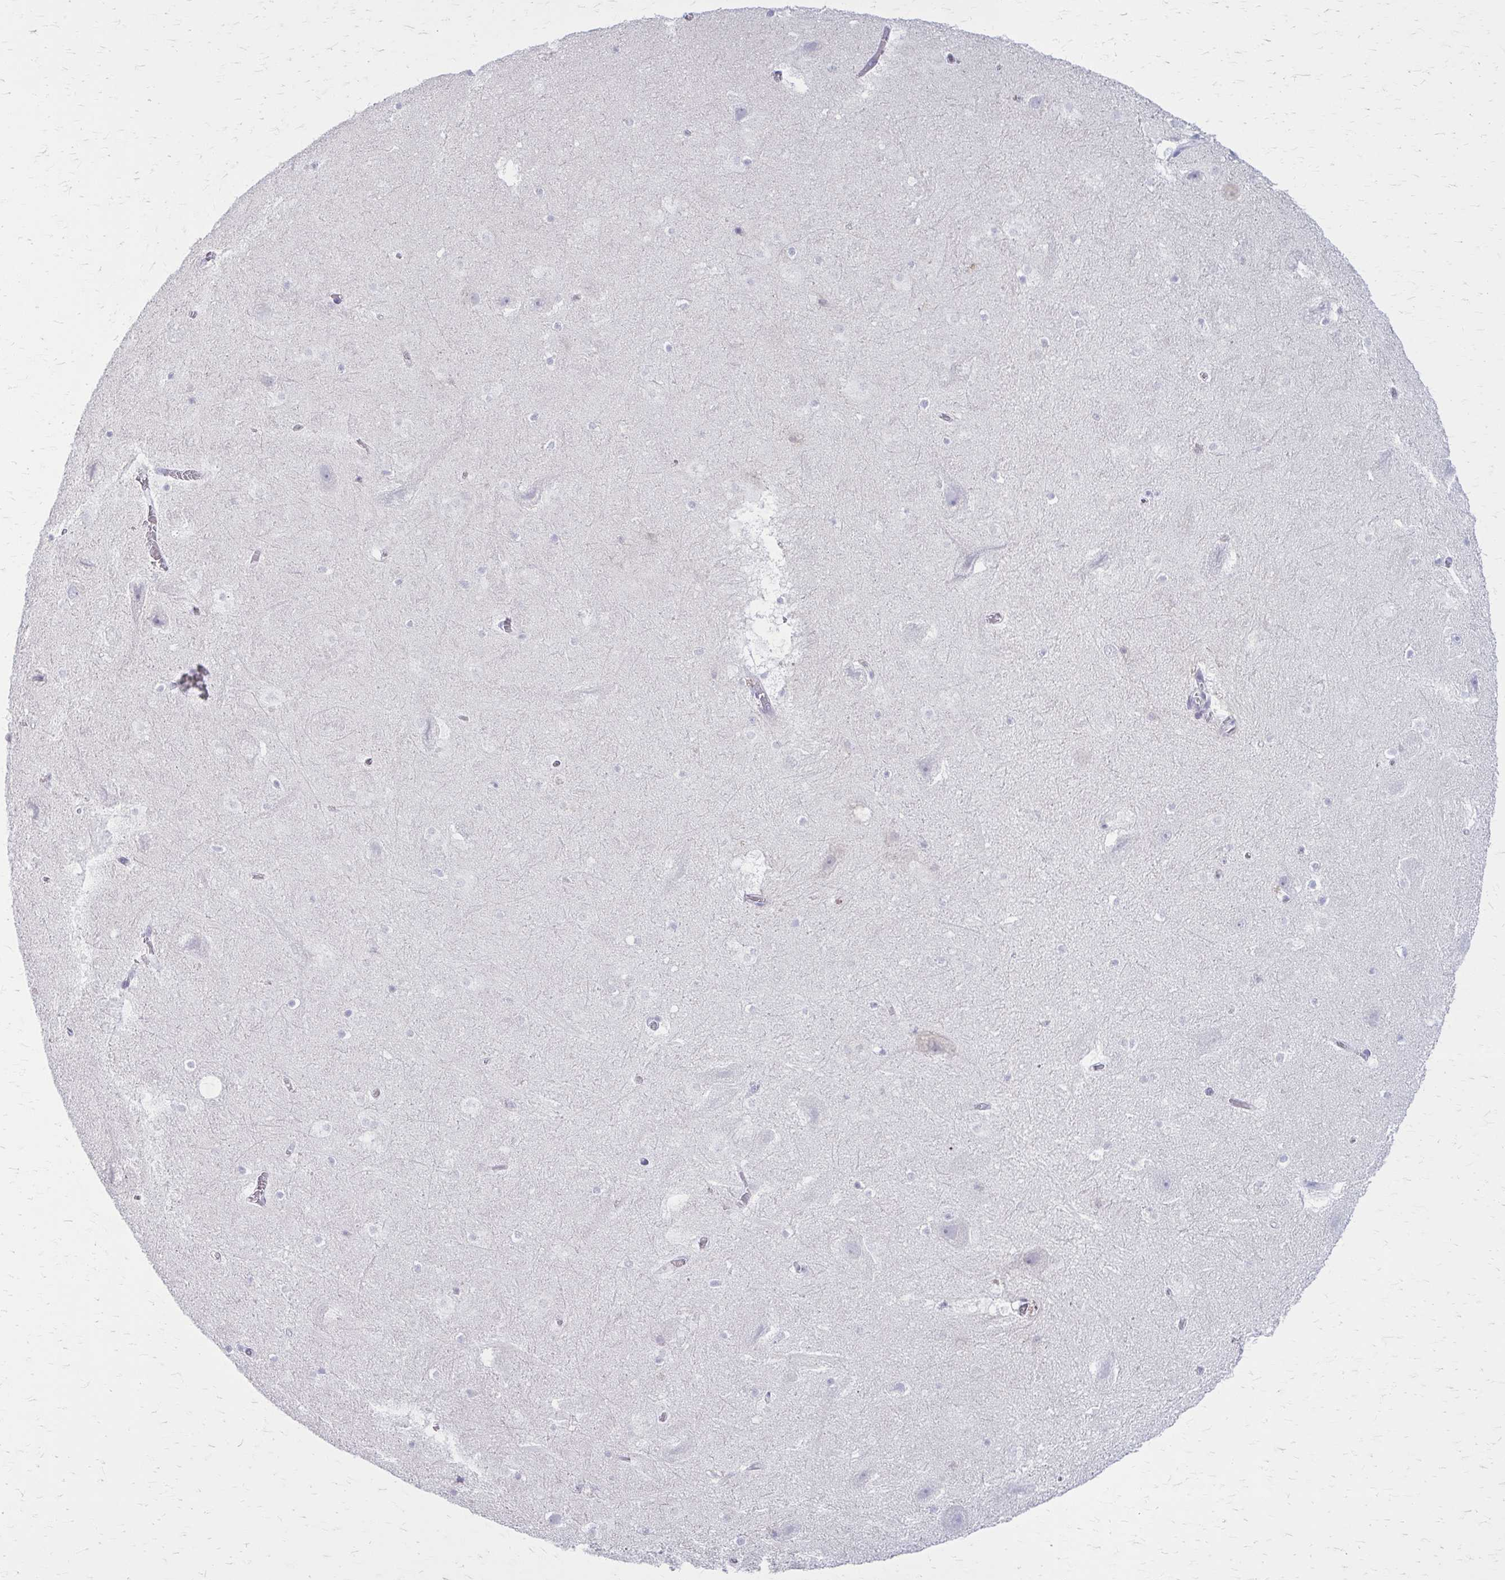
{"staining": {"intensity": "negative", "quantity": "none", "location": "none"}, "tissue": "hippocampus", "cell_type": "Glial cells", "image_type": "normal", "snomed": [{"axis": "morphology", "description": "Normal tissue, NOS"}, {"axis": "topography", "description": "Hippocampus"}], "caption": "An image of hippocampus stained for a protein exhibits no brown staining in glial cells.", "gene": "SERPIND1", "patient": {"sex": "female", "age": 42}}